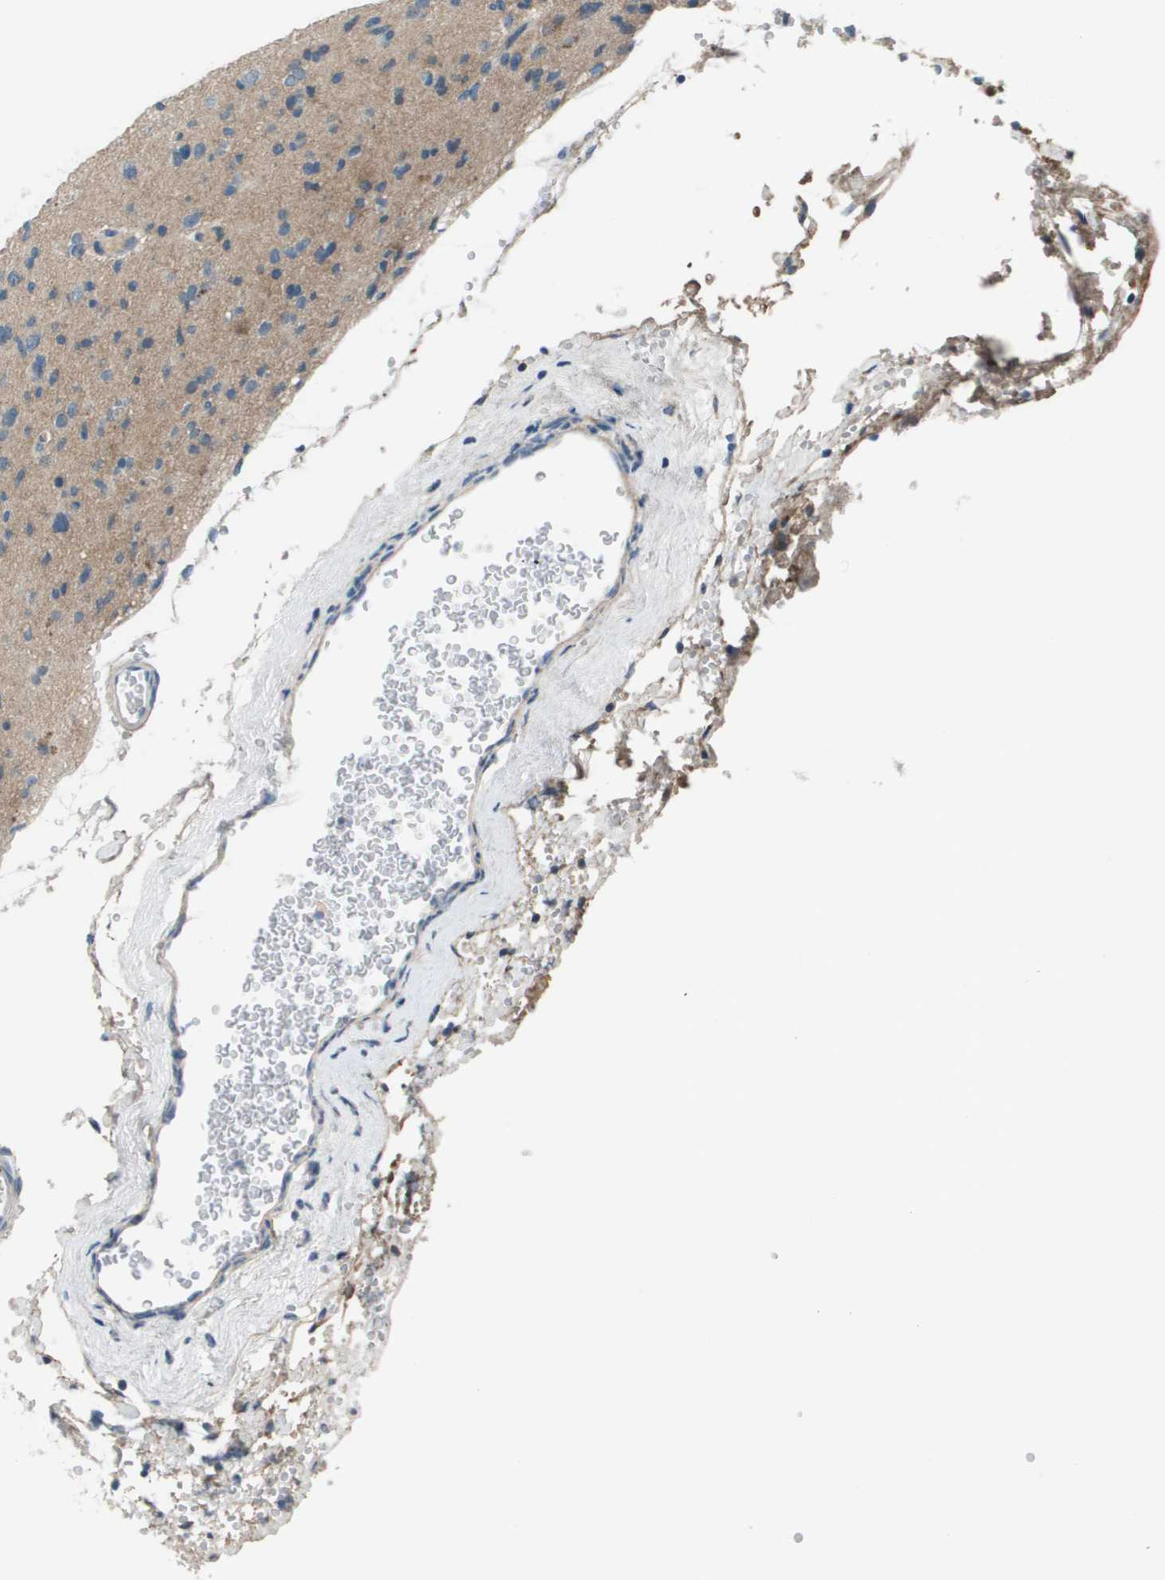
{"staining": {"intensity": "weak", "quantity": "<25%", "location": "cytoplasmic/membranous"}, "tissue": "glioma", "cell_type": "Tumor cells", "image_type": "cancer", "snomed": [{"axis": "morphology", "description": "Glioma, malignant, Low grade"}, {"axis": "topography", "description": "Brain"}], "caption": "There is no significant expression in tumor cells of glioma.", "gene": "PCOLCE", "patient": {"sex": "female", "age": 22}}